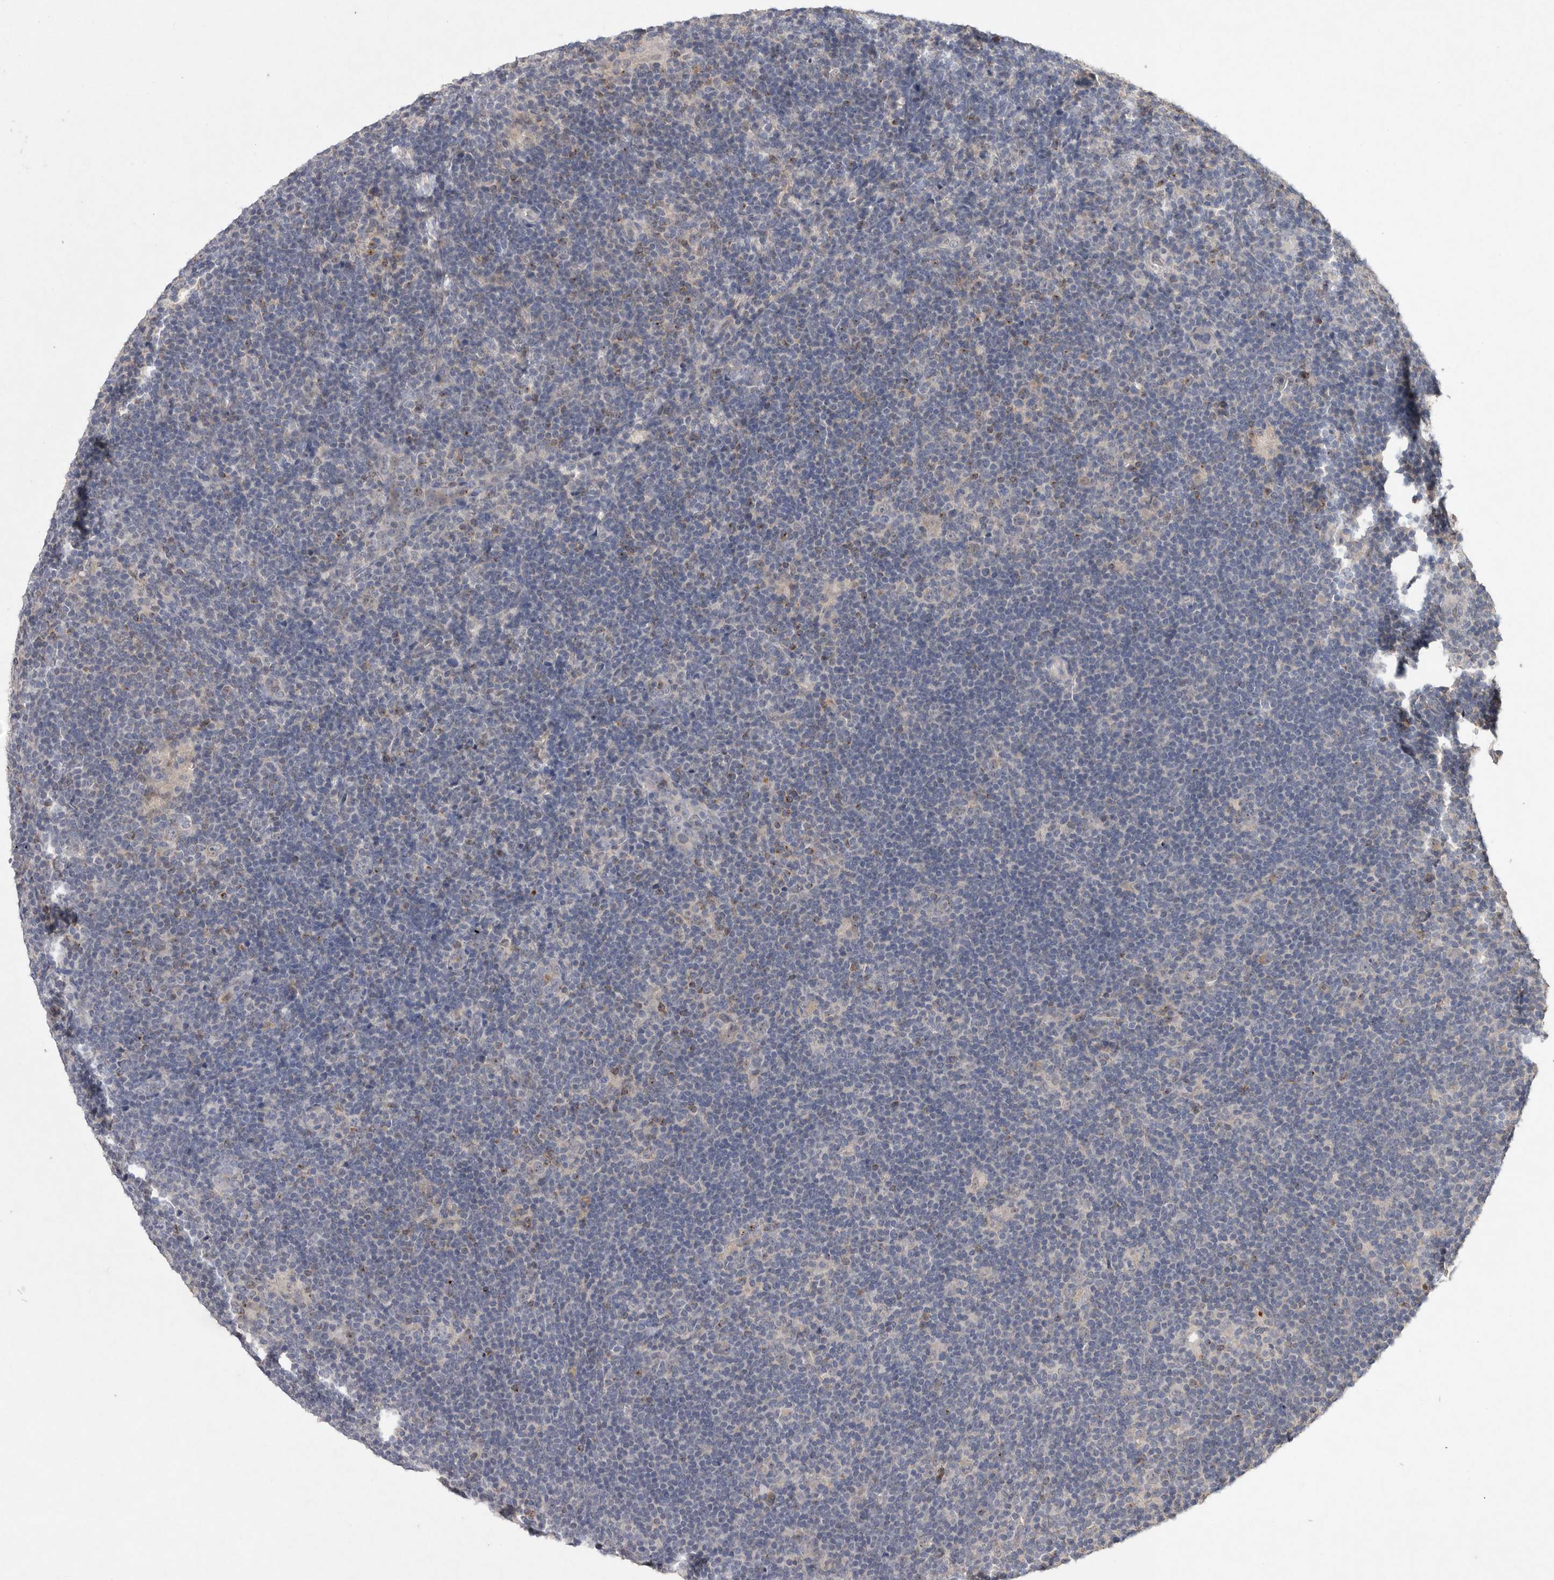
{"staining": {"intensity": "negative", "quantity": "none", "location": "none"}, "tissue": "lymphoma", "cell_type": "Tumor cells", "image_type": "cancer", "snomed": [{"axis": "morphology", "description": "Hodgkin's disease, NOS"}, {"axis": "topography", "description": "Lymph node"}], "caption": "High magnification brightfield microscopy of lymphoma stained with DAB (3,3'-diaminobenzidine) (brown) and counterstained with hematoxylin (blue): tumor cells show no significant expression.", "gene": "TNFSF14", "patient": {"sex": "female", "age": 57}}